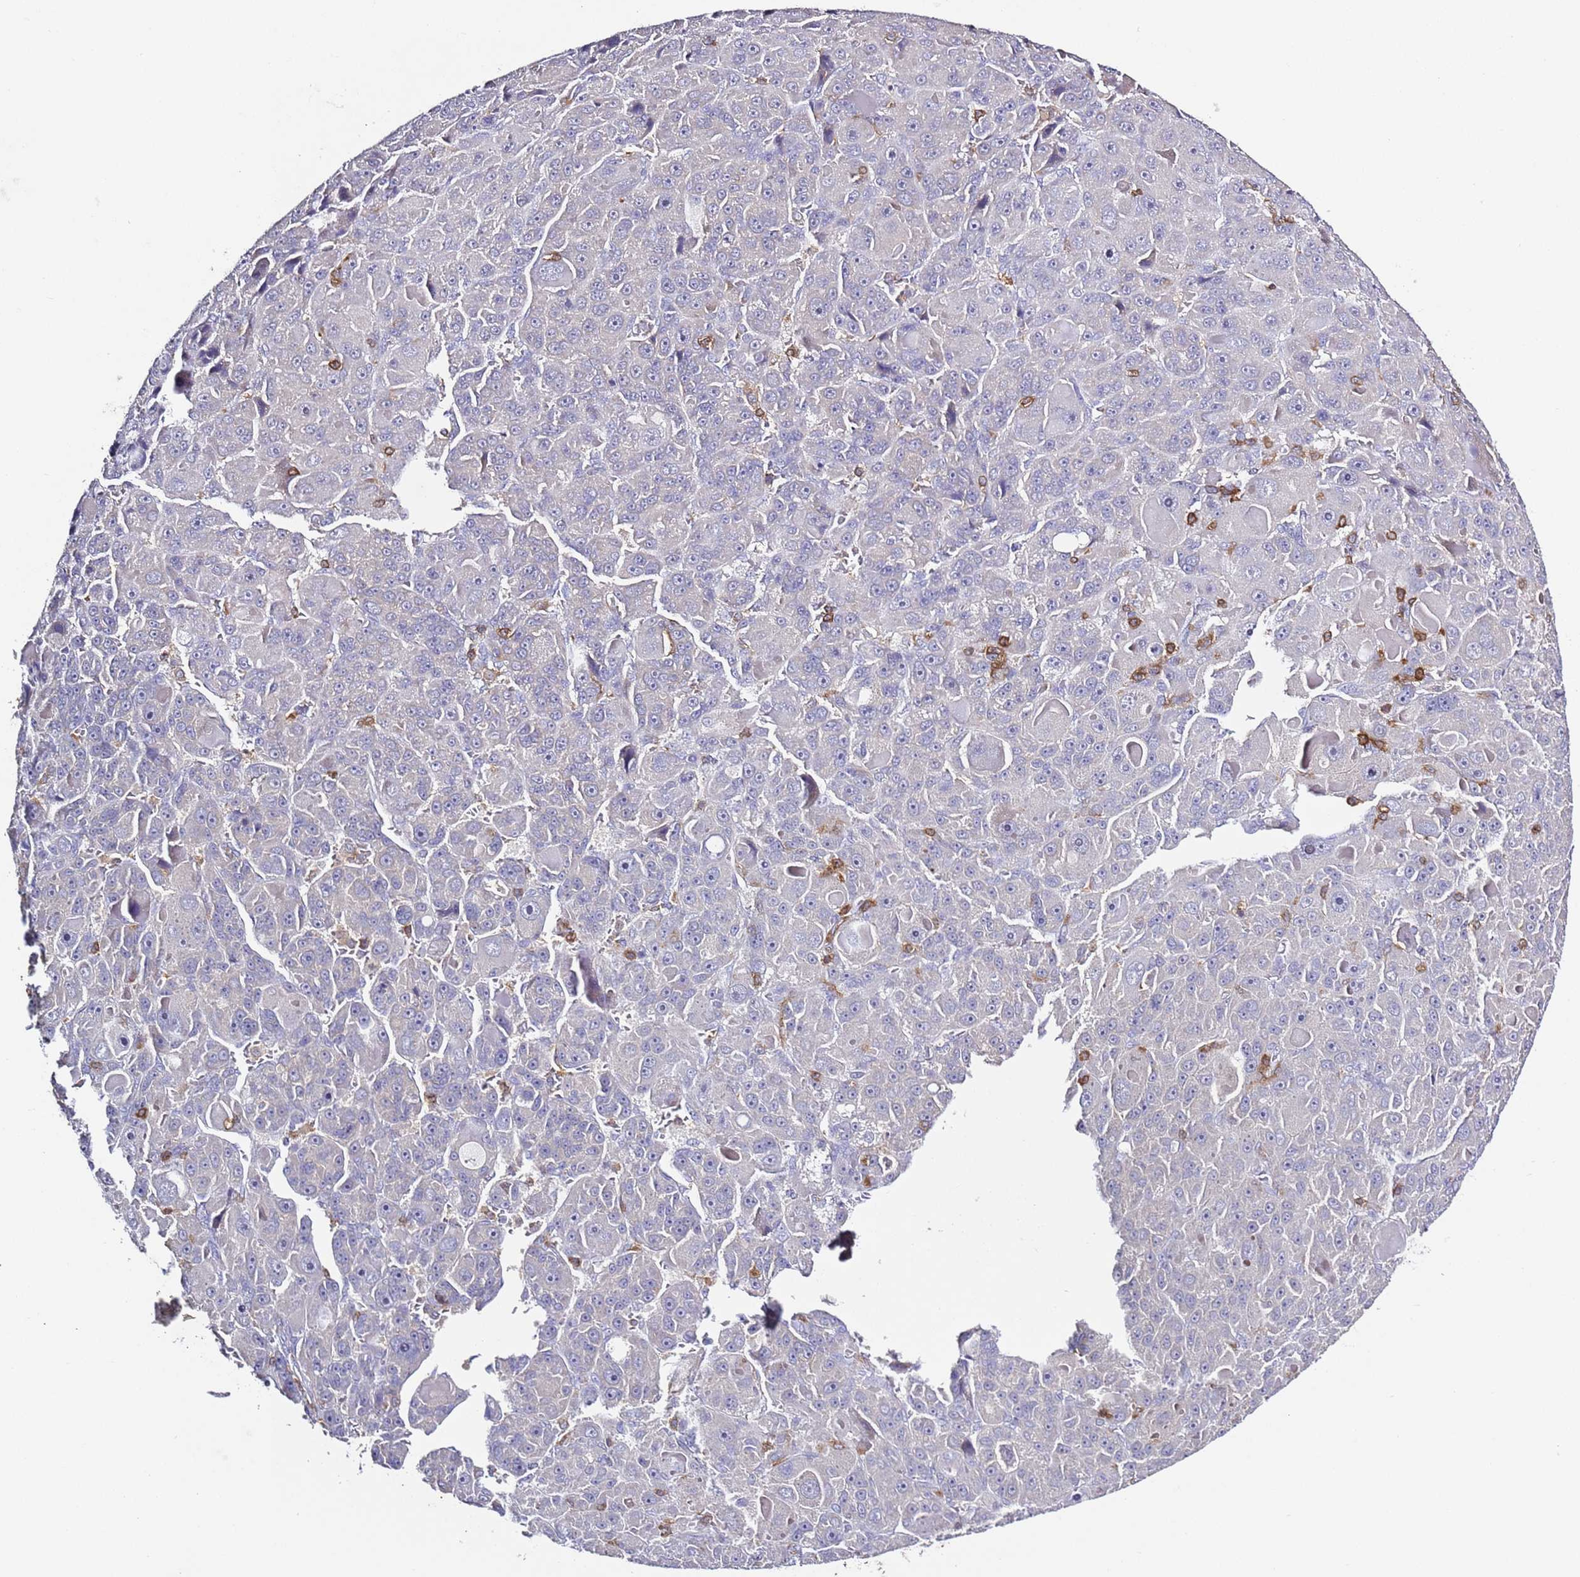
{"staining": {"intensity": "negative", "quantity": "none", "location": "none"}, "tissue": "liver cancer", "cell_type": "Tumor cells", "image_type": "cancer", "snomed": [{"axis": "morphology", "description": "Carcinoma, Hepatocellular, NOS"}, {"axis": "topography", "description": "Liver"}], "caption": "Tumor cells show no significant protein positivity in hepatocellular carcinoma (liver).", "gene": "LPXN", "patient": {"sex": "male", "age": 76}}